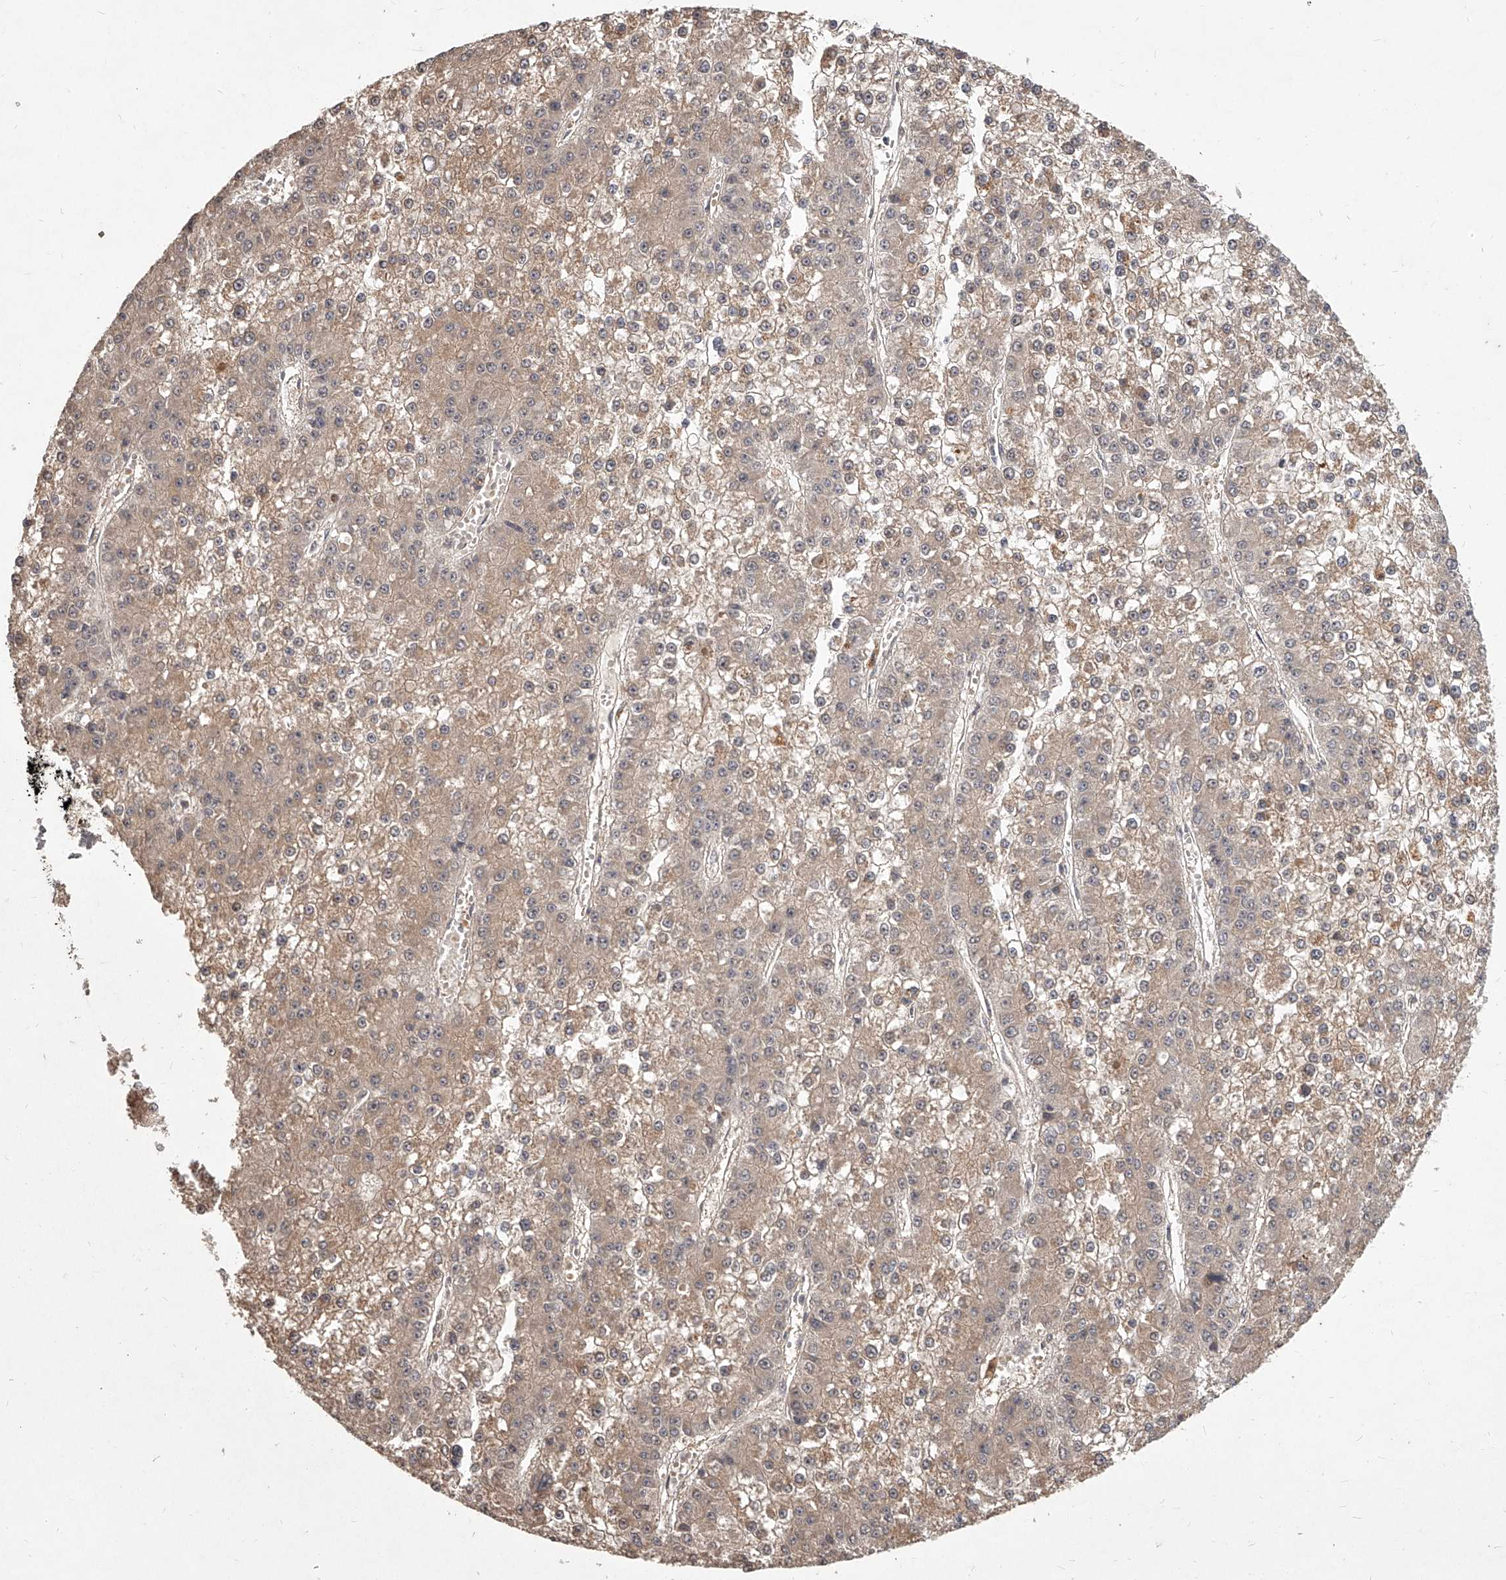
{"staining": {"intensity": "weak", "quantity": ">75%", "location": "cytoplasmic/membranous"}, "tissue": "liver cancer", "cell_type": "Tumor cells", "image_type": "cancer", "snomed": [{"axis": "morphology", "description": "Carcinoma, Hepatocellular, NOS"}, {"axis": "topography", "description": "Liver"}], "caption": "Weak cytoplasmic/membranous positivity for a protein is identified in about >75% of tumor cells of hepatocellular carcinoma (liver) using IHC.", "gene": "SLC37A1", "patient": {"sex": "female", "age": 73}}